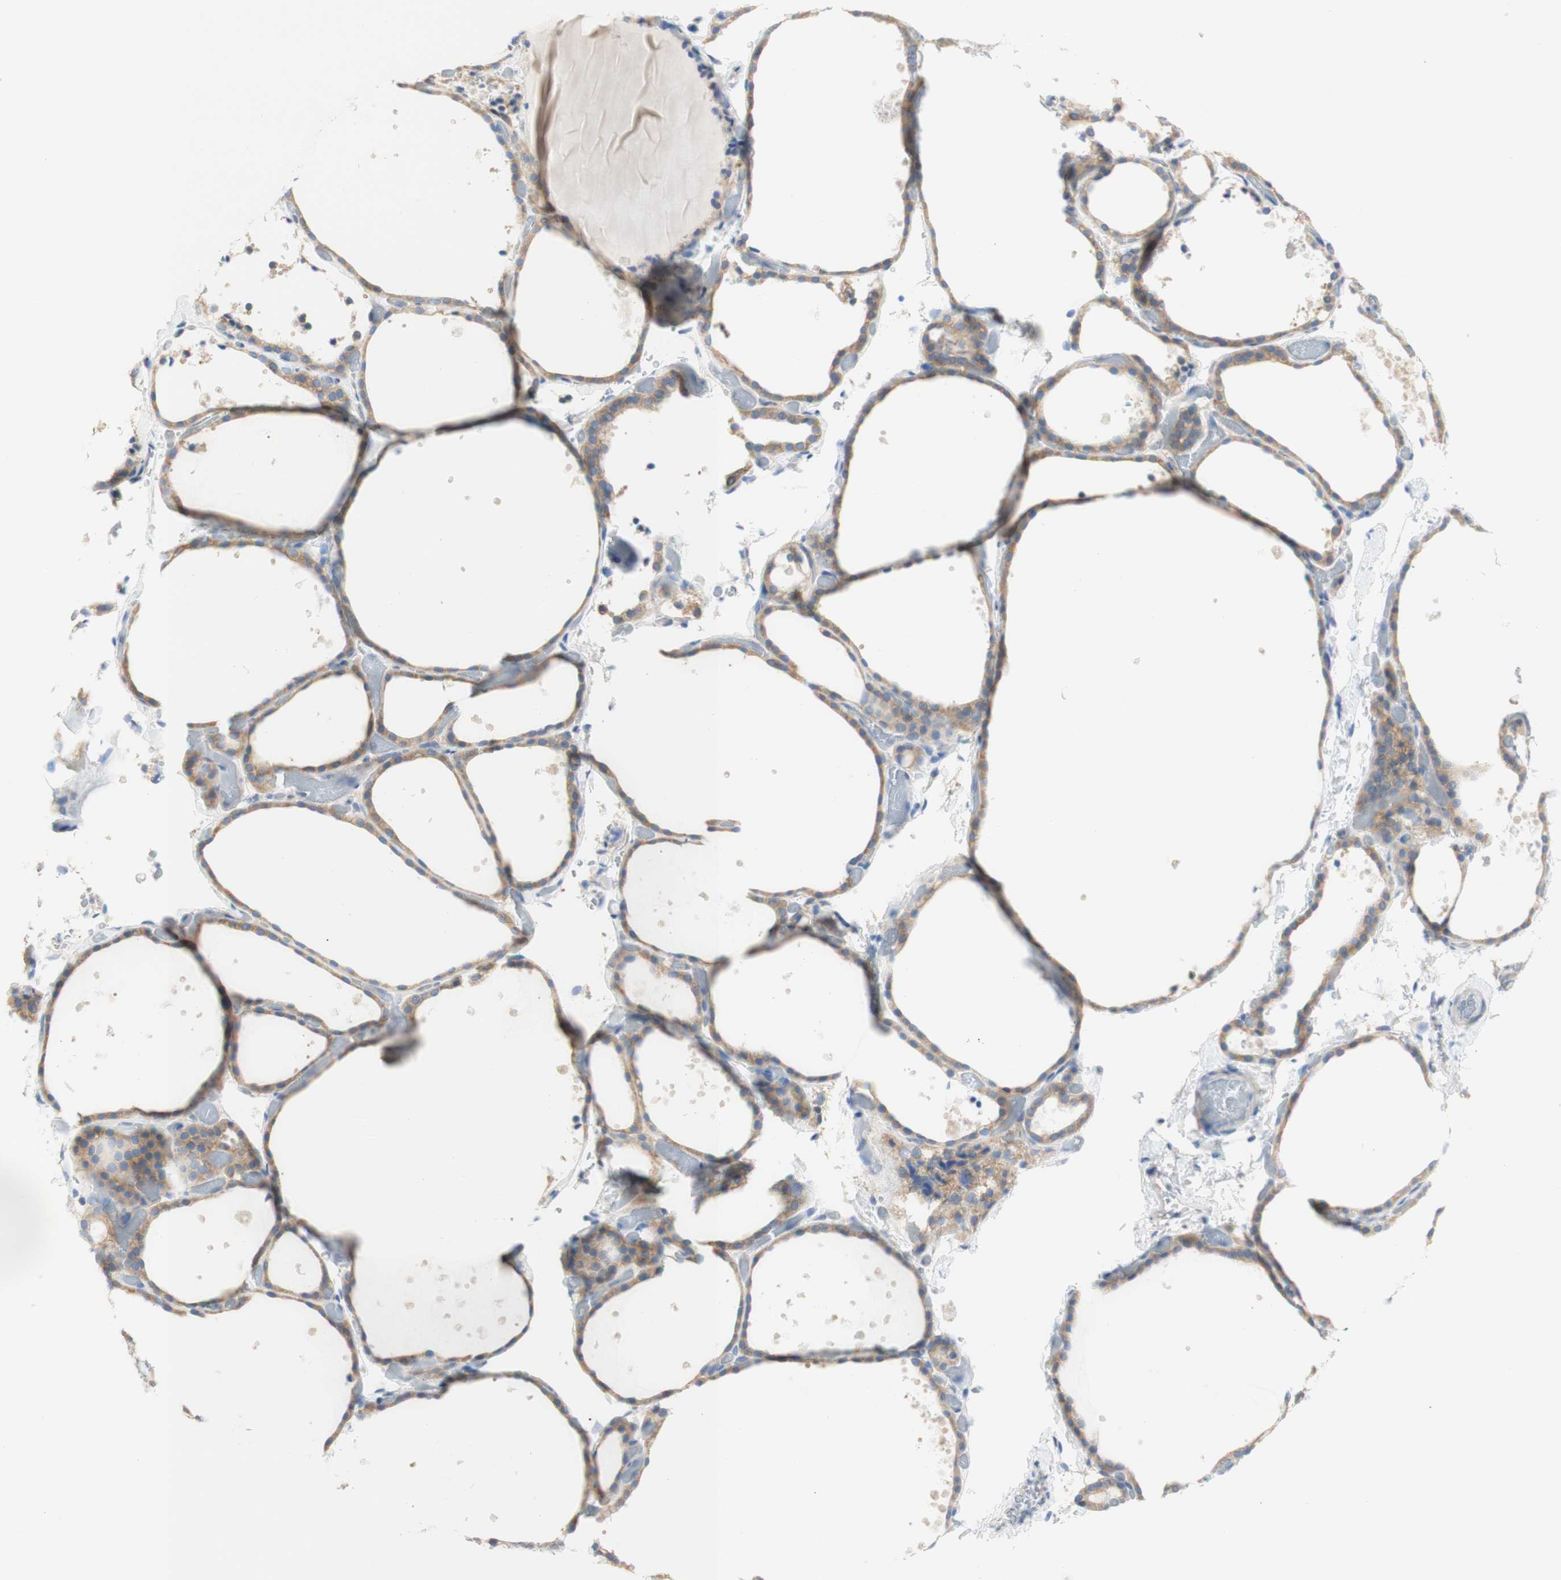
{"staining": {"intensity": "weak", "quantity": ">75%", "location": "cytoplasmic/membranous"}, "tissue": "thyroid gland", "cell_type": "Glandular cells", "image_type": "normal", "snomed": [{"axis": "morphology", "description": "Normal tissue, NOS"}, {"axis": "topography", "description": "Thyroid gland"}], "caption": "Benign thyroid gland reveals weak cytoplasmic/membranous positivity in approximately >75% of glandular cells, visualized by immunohistochemistry. Ihc stains the protein in brown and the nuclei are stained blue.", "gene": "ATP2B1", "patient": {"sex": "female", "age": 44}}